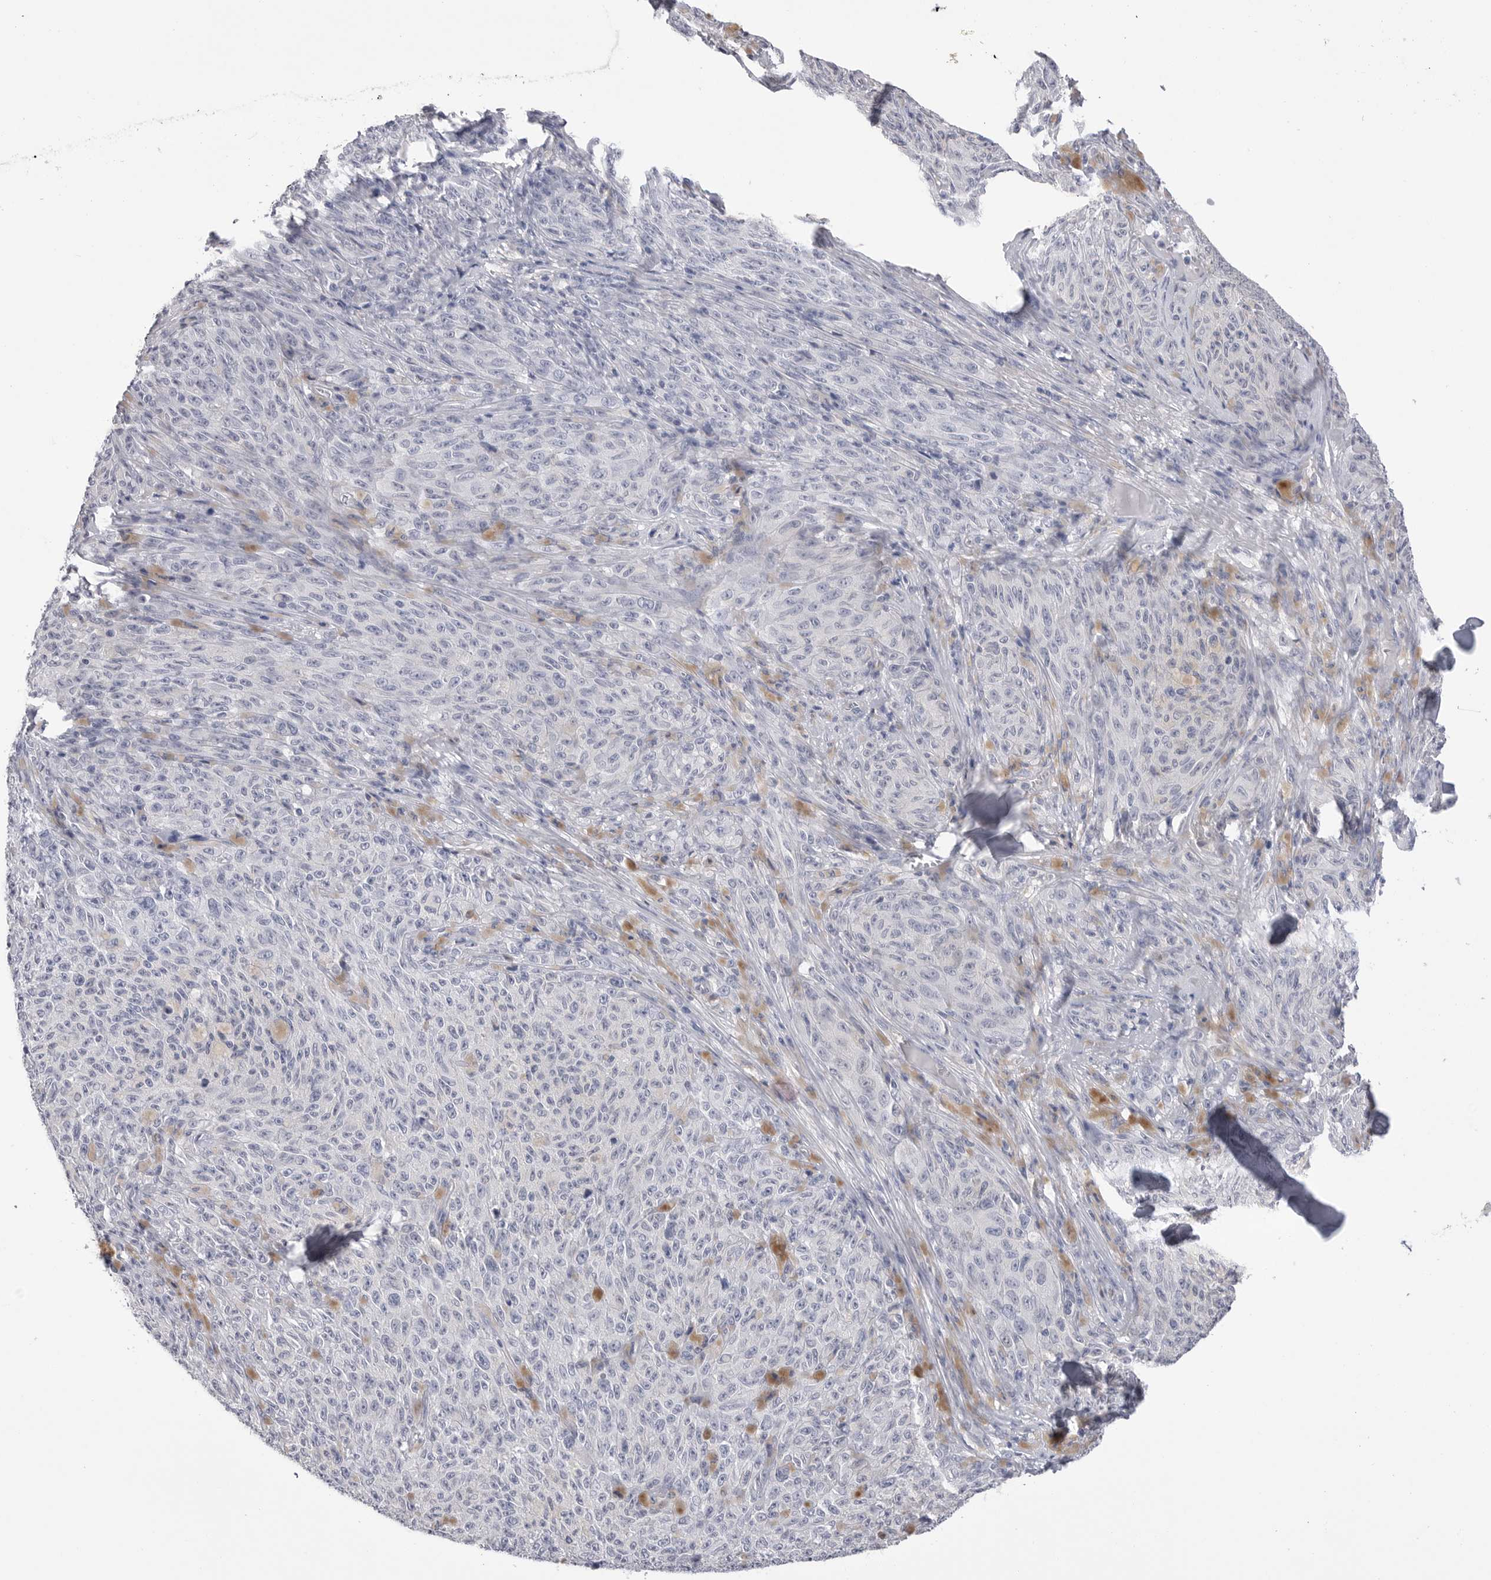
{"staining": {"intensity": "negative", "quantity": "none", "location": "none"}, "tissue": "melanoma", "cell_type": "Tumor cells", "image_type": "cancer", "snomed": [{"axis": "morphology", "description": "Malignant melanoma, NOS"}, {"axis": "topography", "description": "Skin"}], "caption": "Immunohistochemistry of human malignant melanoma reveals no expression in tumor cells.", "gene": "DLGAP3", "patient": {"sex": "female", "age": 82}}